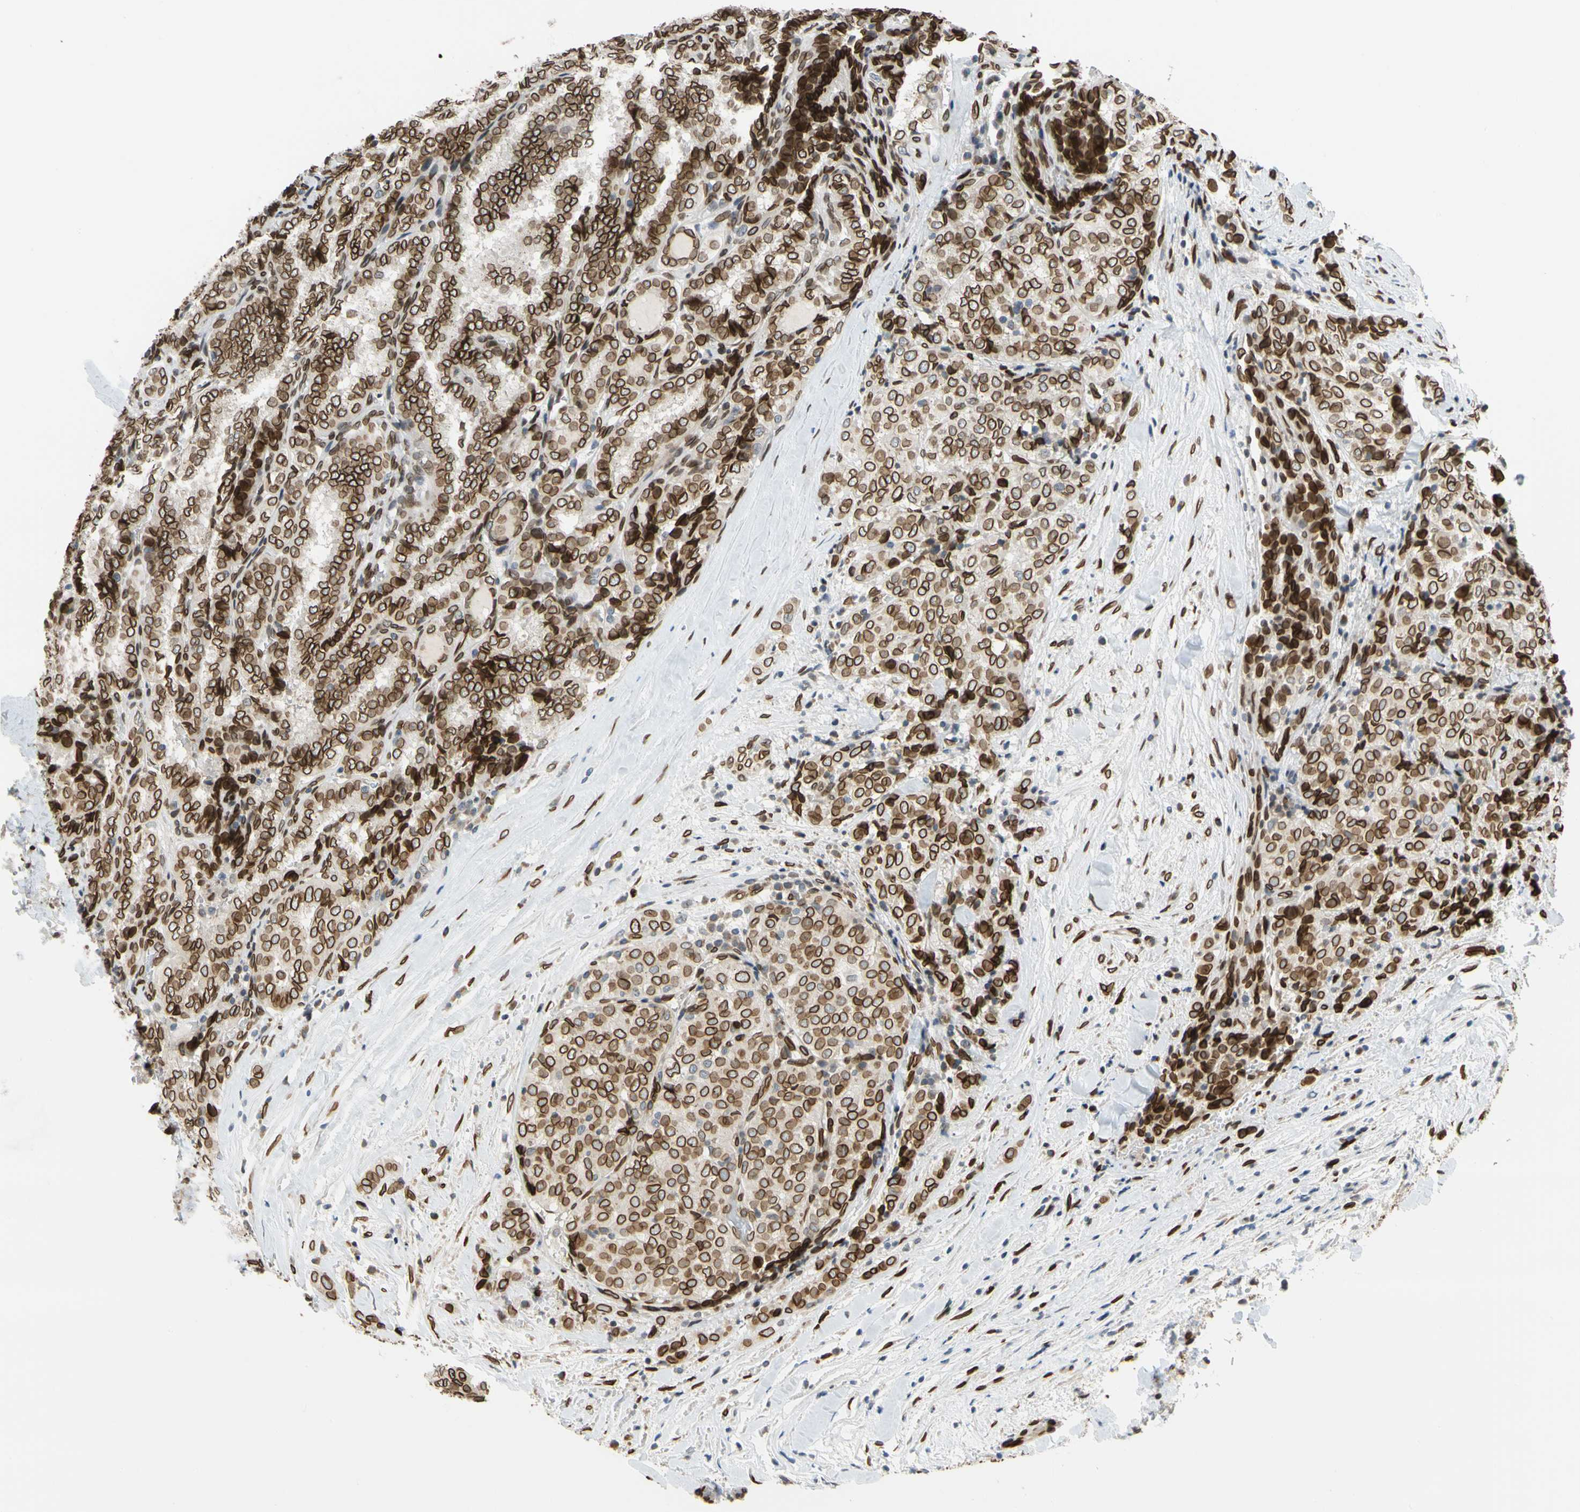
{"staining": {"intensity": "strong", "quantity": ">75%", "location": "cytoplasmic/membranous,nuclear"}, "tissue": "thyroid cancer", "cell_type": "Tumor cells", "image_type": "cancer", "snomed": [{"axis": "morphology", "description": "Normal tissue, NOS"}, {"axis": "morphology", "description": "Papillary adenocarcinoma, NOS"}, {"axis": "topography", "description": "Thyroid gland"}], "caption": "Human papillary adenocarcinoma (thyroid) stained with a protein marker demonstrates strong staining in tumor cells.", "gene": "SUN1", "patient": {"sex": "female", "age": 30}}